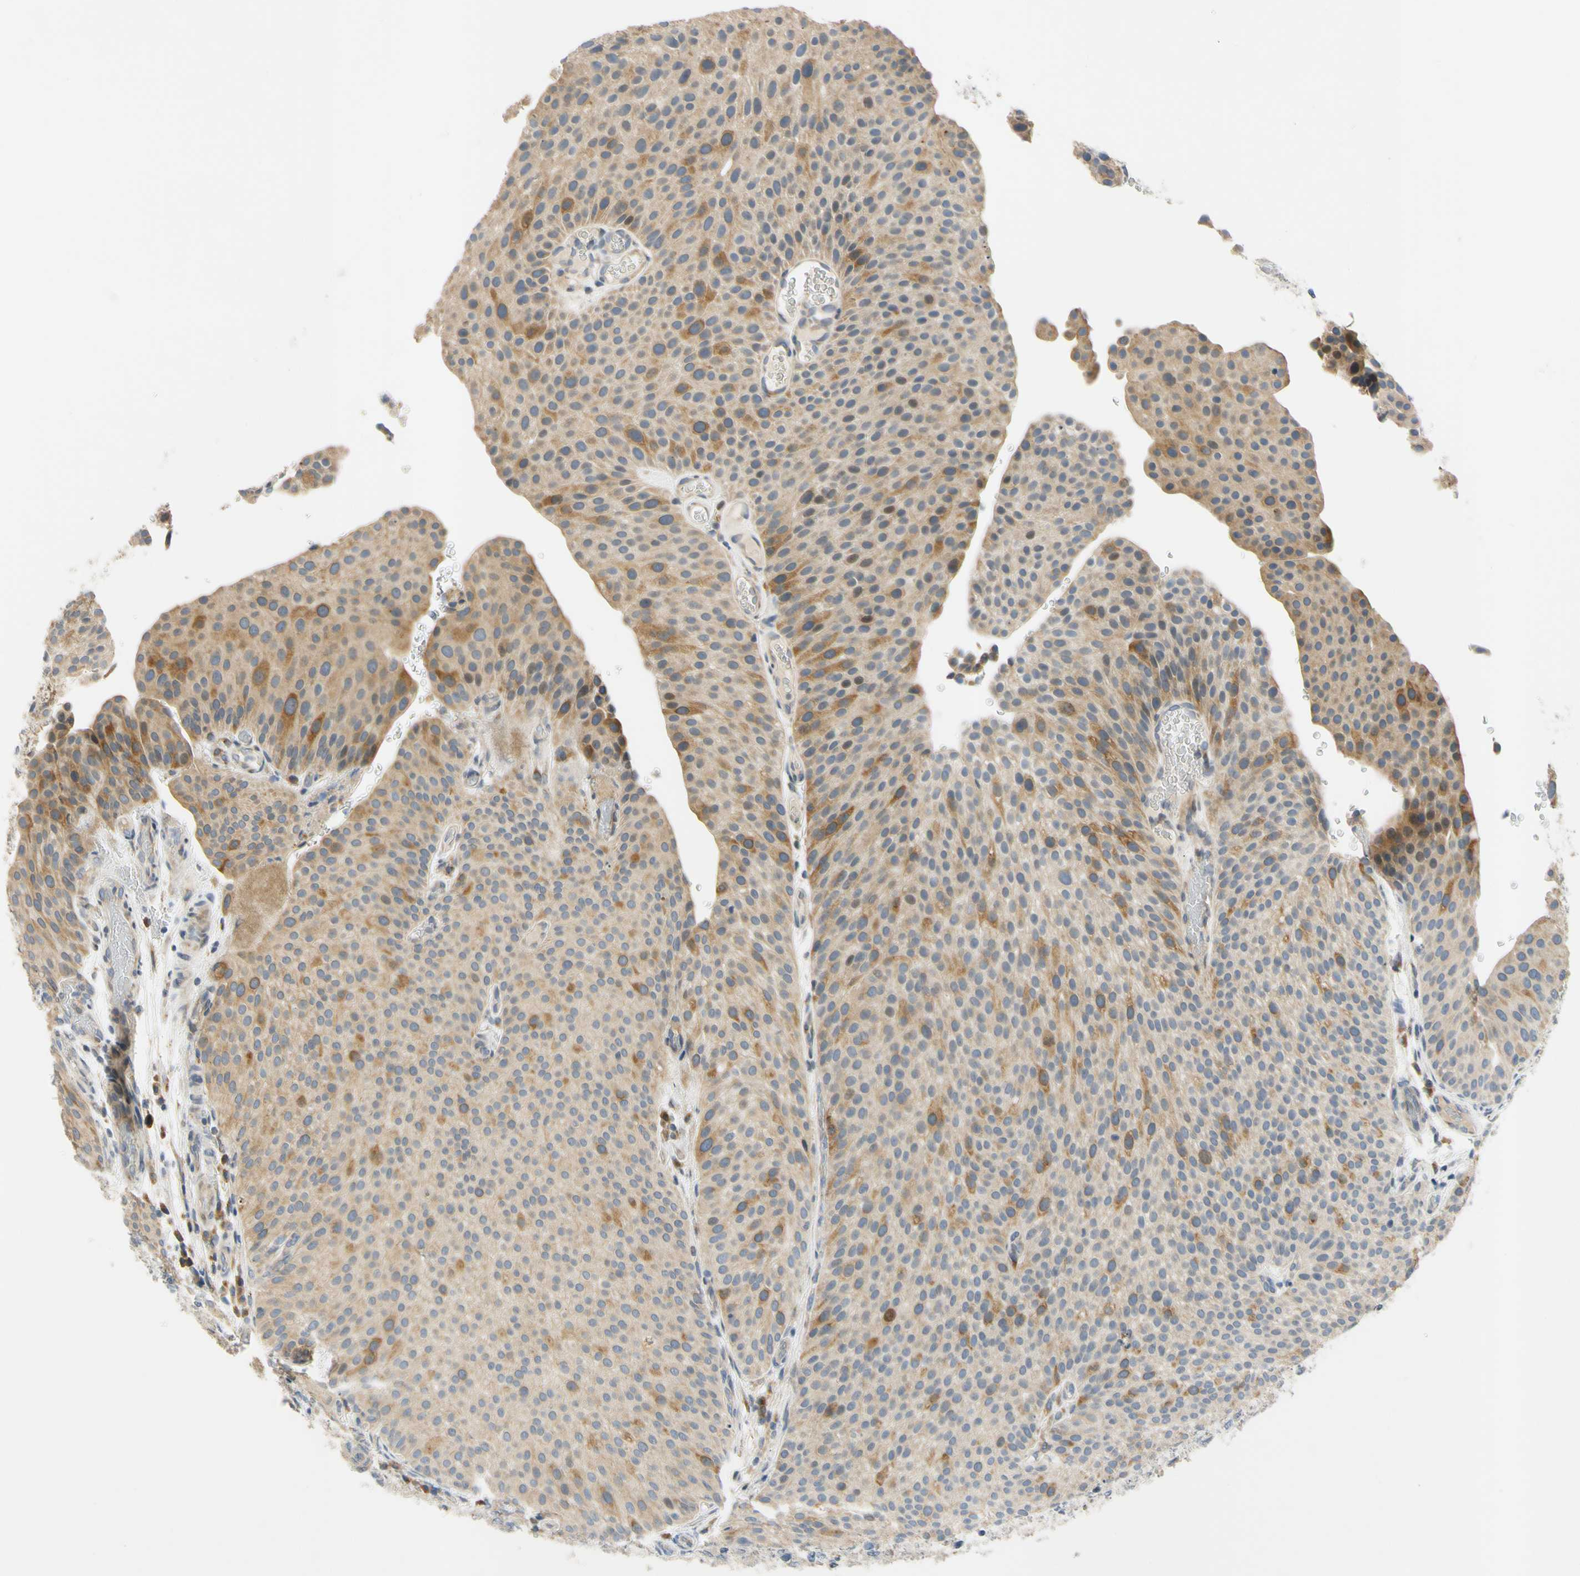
{"staining": {"intensity": "moderate", "quantity": "25%-75%", "location": "cytoplasmic/membranous"}, "tissue": "urothelial cancer", "cell_type": "Tumor cells", "image_type": "cancer", "snomed": [{"axis": "morphology", "description": "Urothelial carcinoma, Low grade"}, {"axis": "topography", "description": "Smooth muscle"}, {"axis": "topography", "description": "Urinary bladder"}], "caption": "A brown stain highlights moderate cytoplasmic/membranous staining of a protein in urothelial cancer tumor cells. The staining is performed using DAB (3,3'-diaminobenzidine) brown chromogen to label protein expression. The nuclei are counter-stained blue using hematoxylin.", "gene": "CCNB2", "patient": {"sex": "male", "age": 60}}